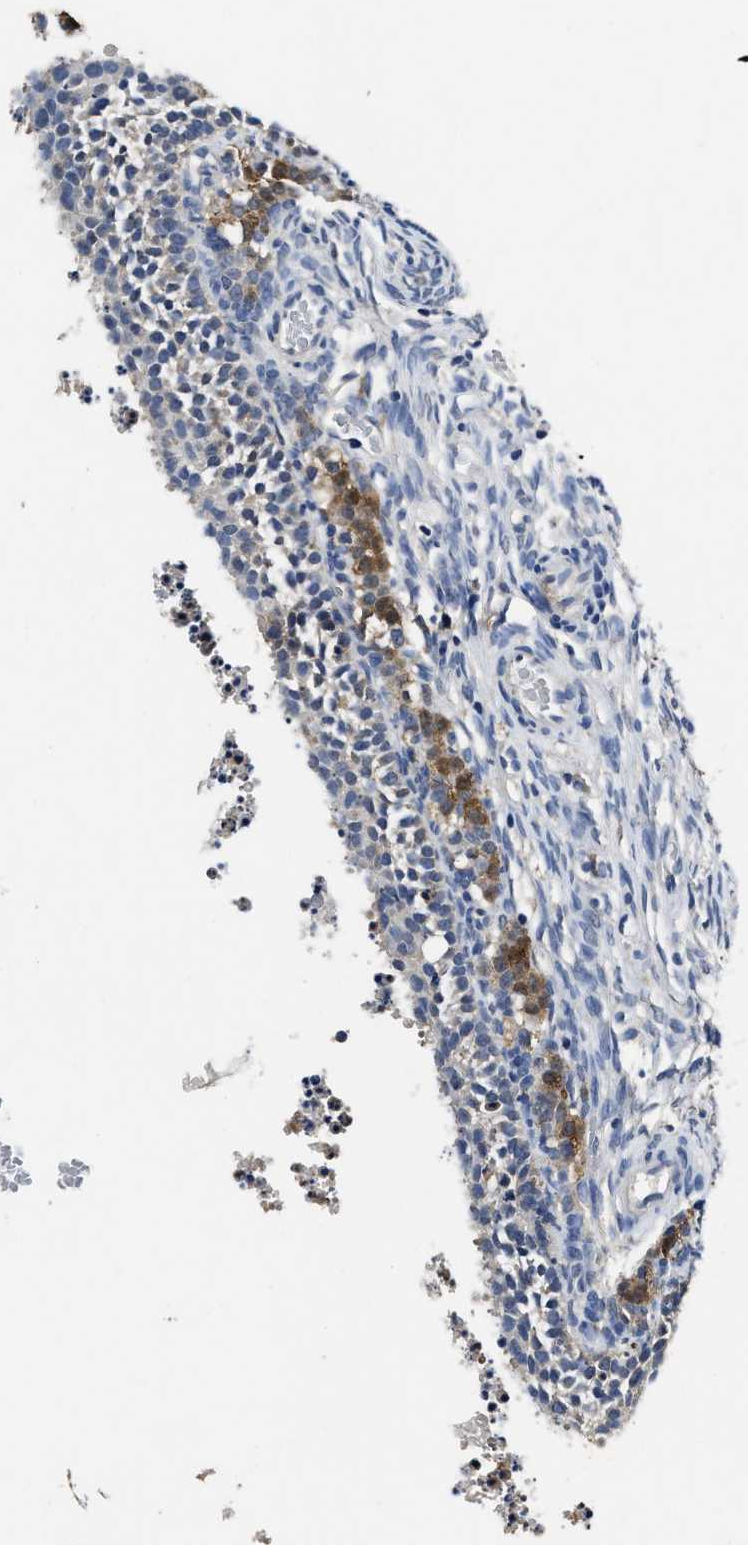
{"staining": {"intensity": "weak", "quantity": "<25%", "location": "cytoplasmic/membranous"}, "tissue": "ovary", "cell_type": "Ovarian stroma cells", "image_type": "normal", "snomed": [{"axis": "morphology", "description": "Normal tissue, NOS"}, {"axis": "topography", "description": "Ovary"}], "caption": "Ovary stained for a protein using immunohistochemistry (IHC) reveals no expression ovarian stroma cells.", "gene": "CTNNA1", "patient": {"sex": "female", "age": 35}}